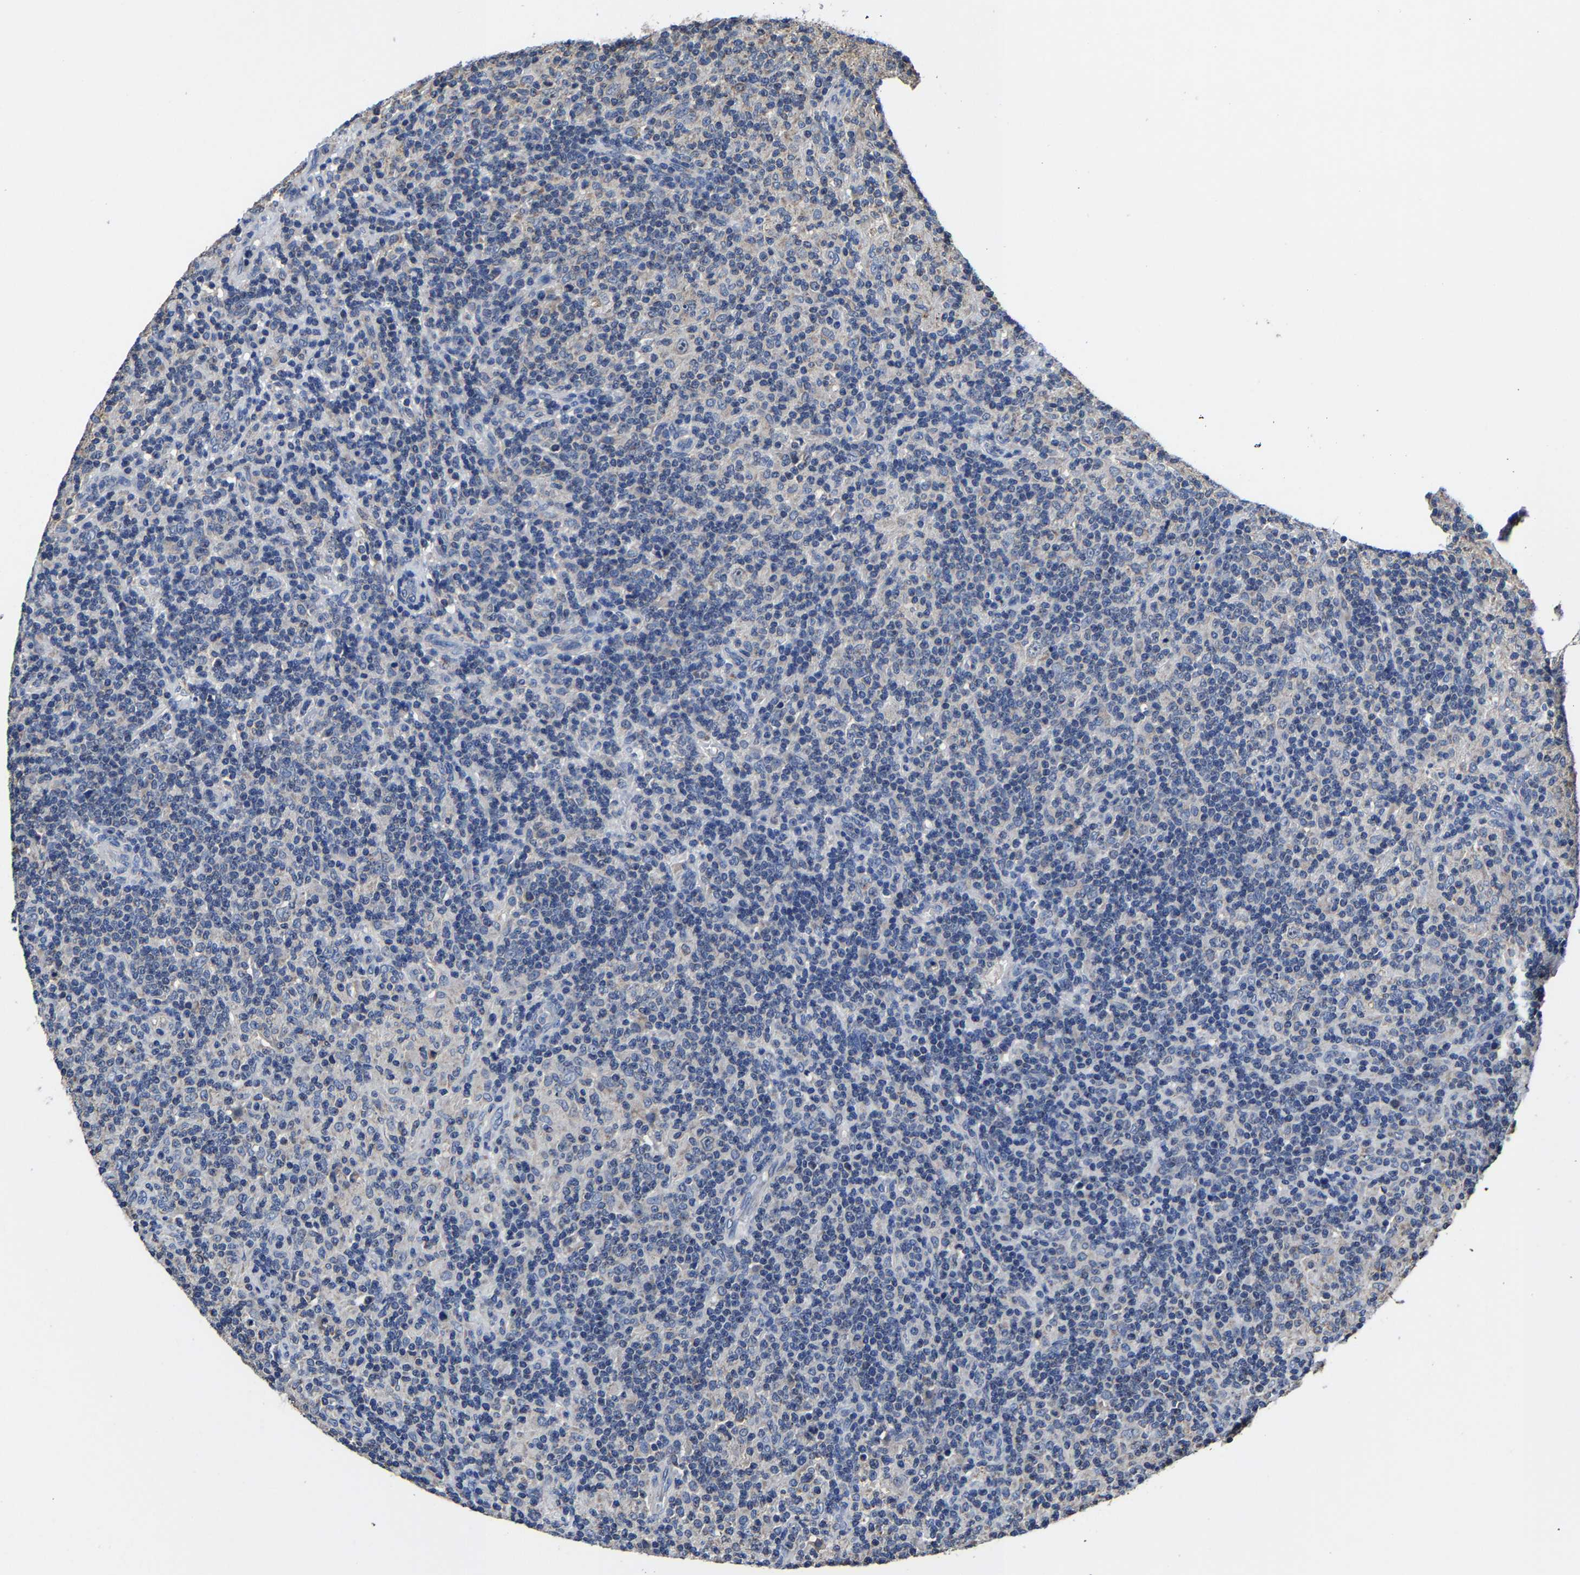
{"staining": {"intensity": "negative", "quantity": "none", "location": "none"}, "tissue": "lymphoma", "cell_type": "Tumor cells", "image_type": "cancer", "snomed": [{"axis": "morphology", "description": "Hodgkin's disease, NOS"}, {"axis": "topography", "description": "Lymph node"}], "caption": "Lymphoma stained for a protein using immunohistochemistry (IHC) shows no expression tumor cells.", "gene": "ZCCHC7", "patient": {"sex": "male", "age": 70}}